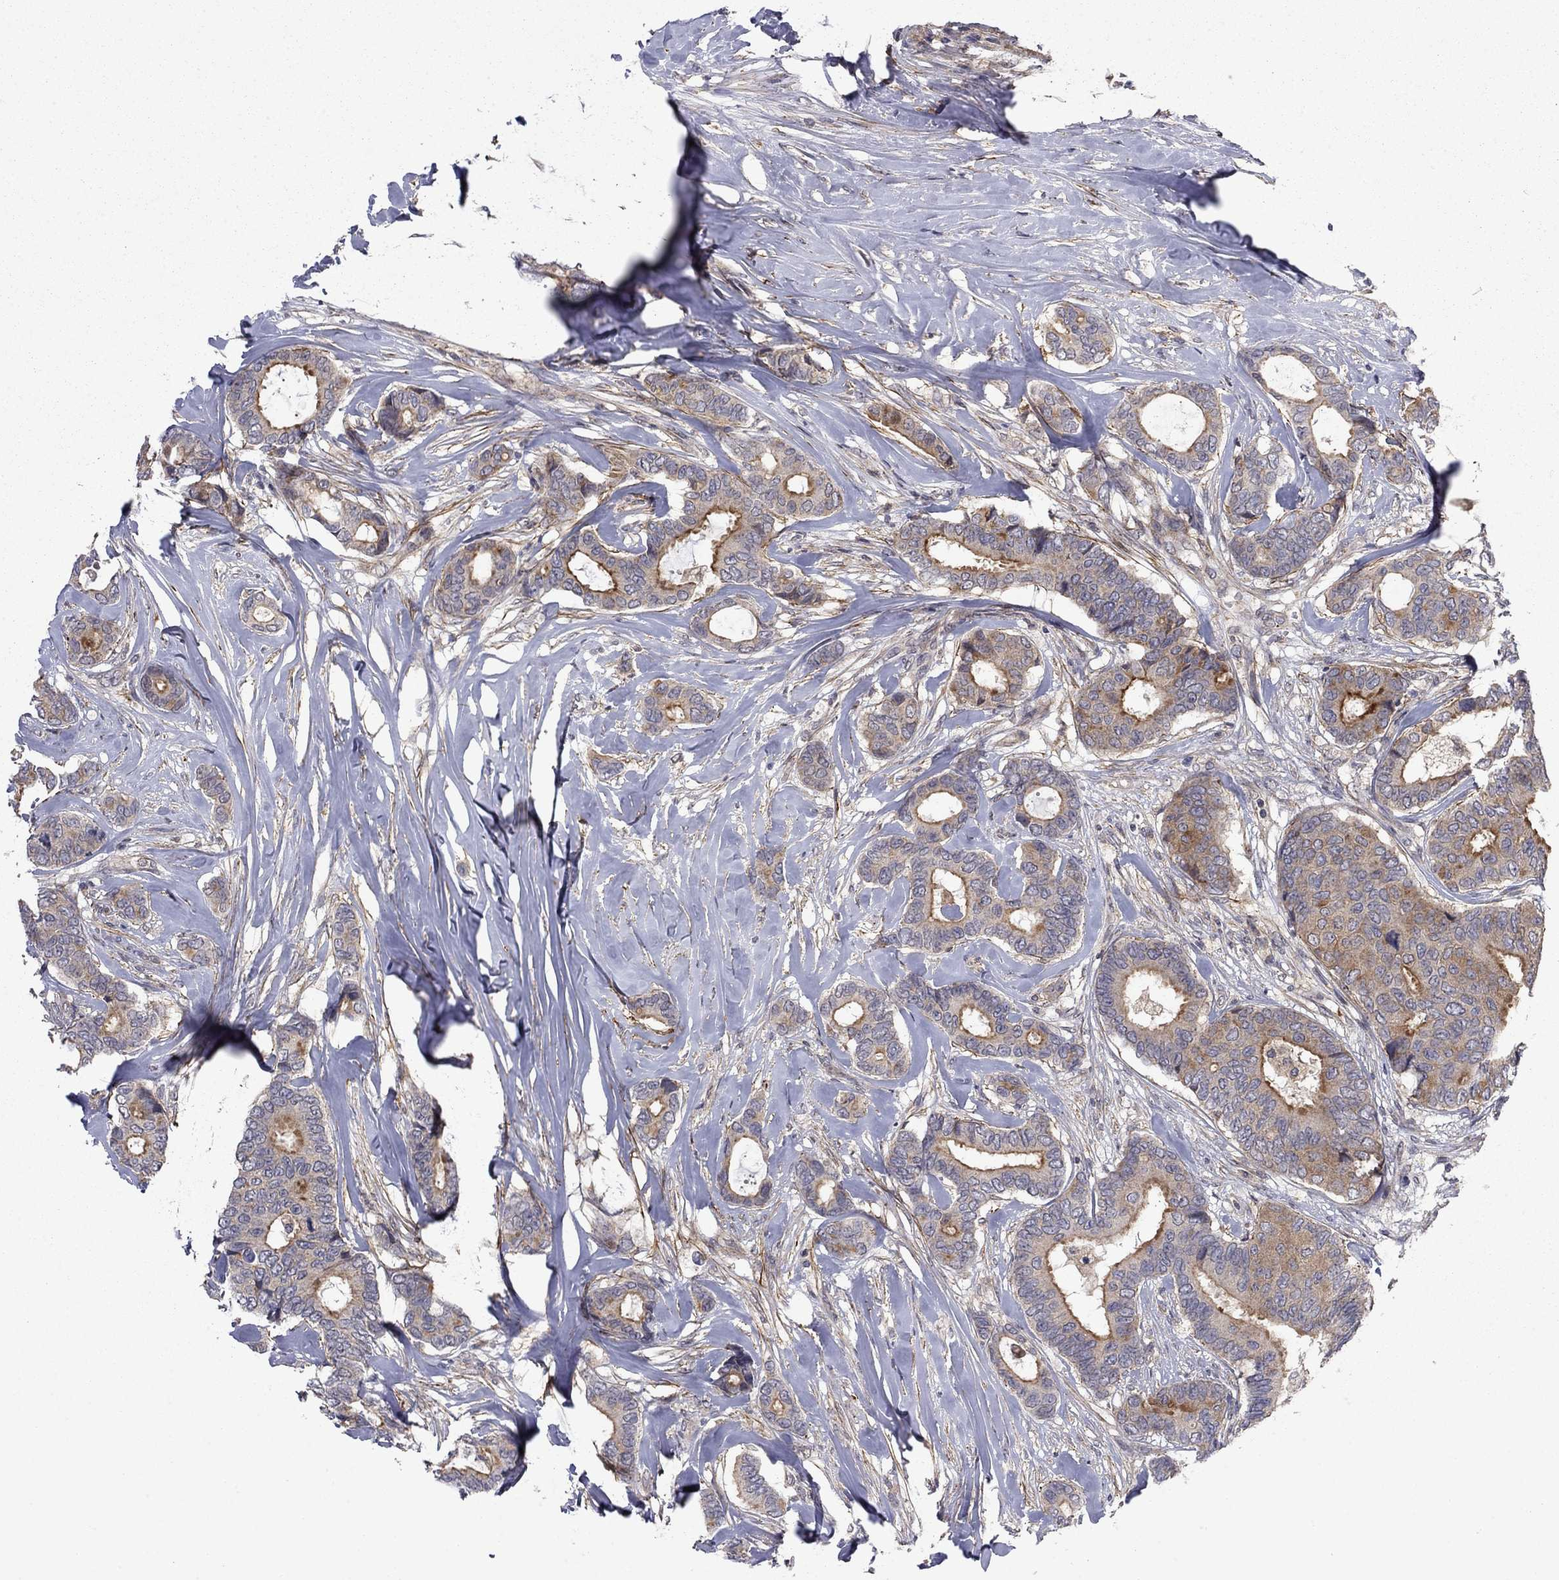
{"staining": {"intensity": "strong", "quantity": "<25%", "location": "cytoplasmic/membranous"}, "tissue": "breast cancer", "cell_type": "Tumor cells", "image_type": "cancer", "snomed": [{"axis": "morphology", "description": "Duct carcinoma"}, {"axis": "topography", "description": "Breast"}], "caption": "Immunohistochemistry (IHC) image of neoplastic tissue: breast invasive ductal carcinoma stained using immunohistochemistry displays medium levels of strong protein expression localized specifically in the cytoplasmic/membranous of tumor cells, appearing as a cytoplasmic/membranous brown color.", "gene": "DOP1B", "patient": {"sex": "female", "age": 75}}